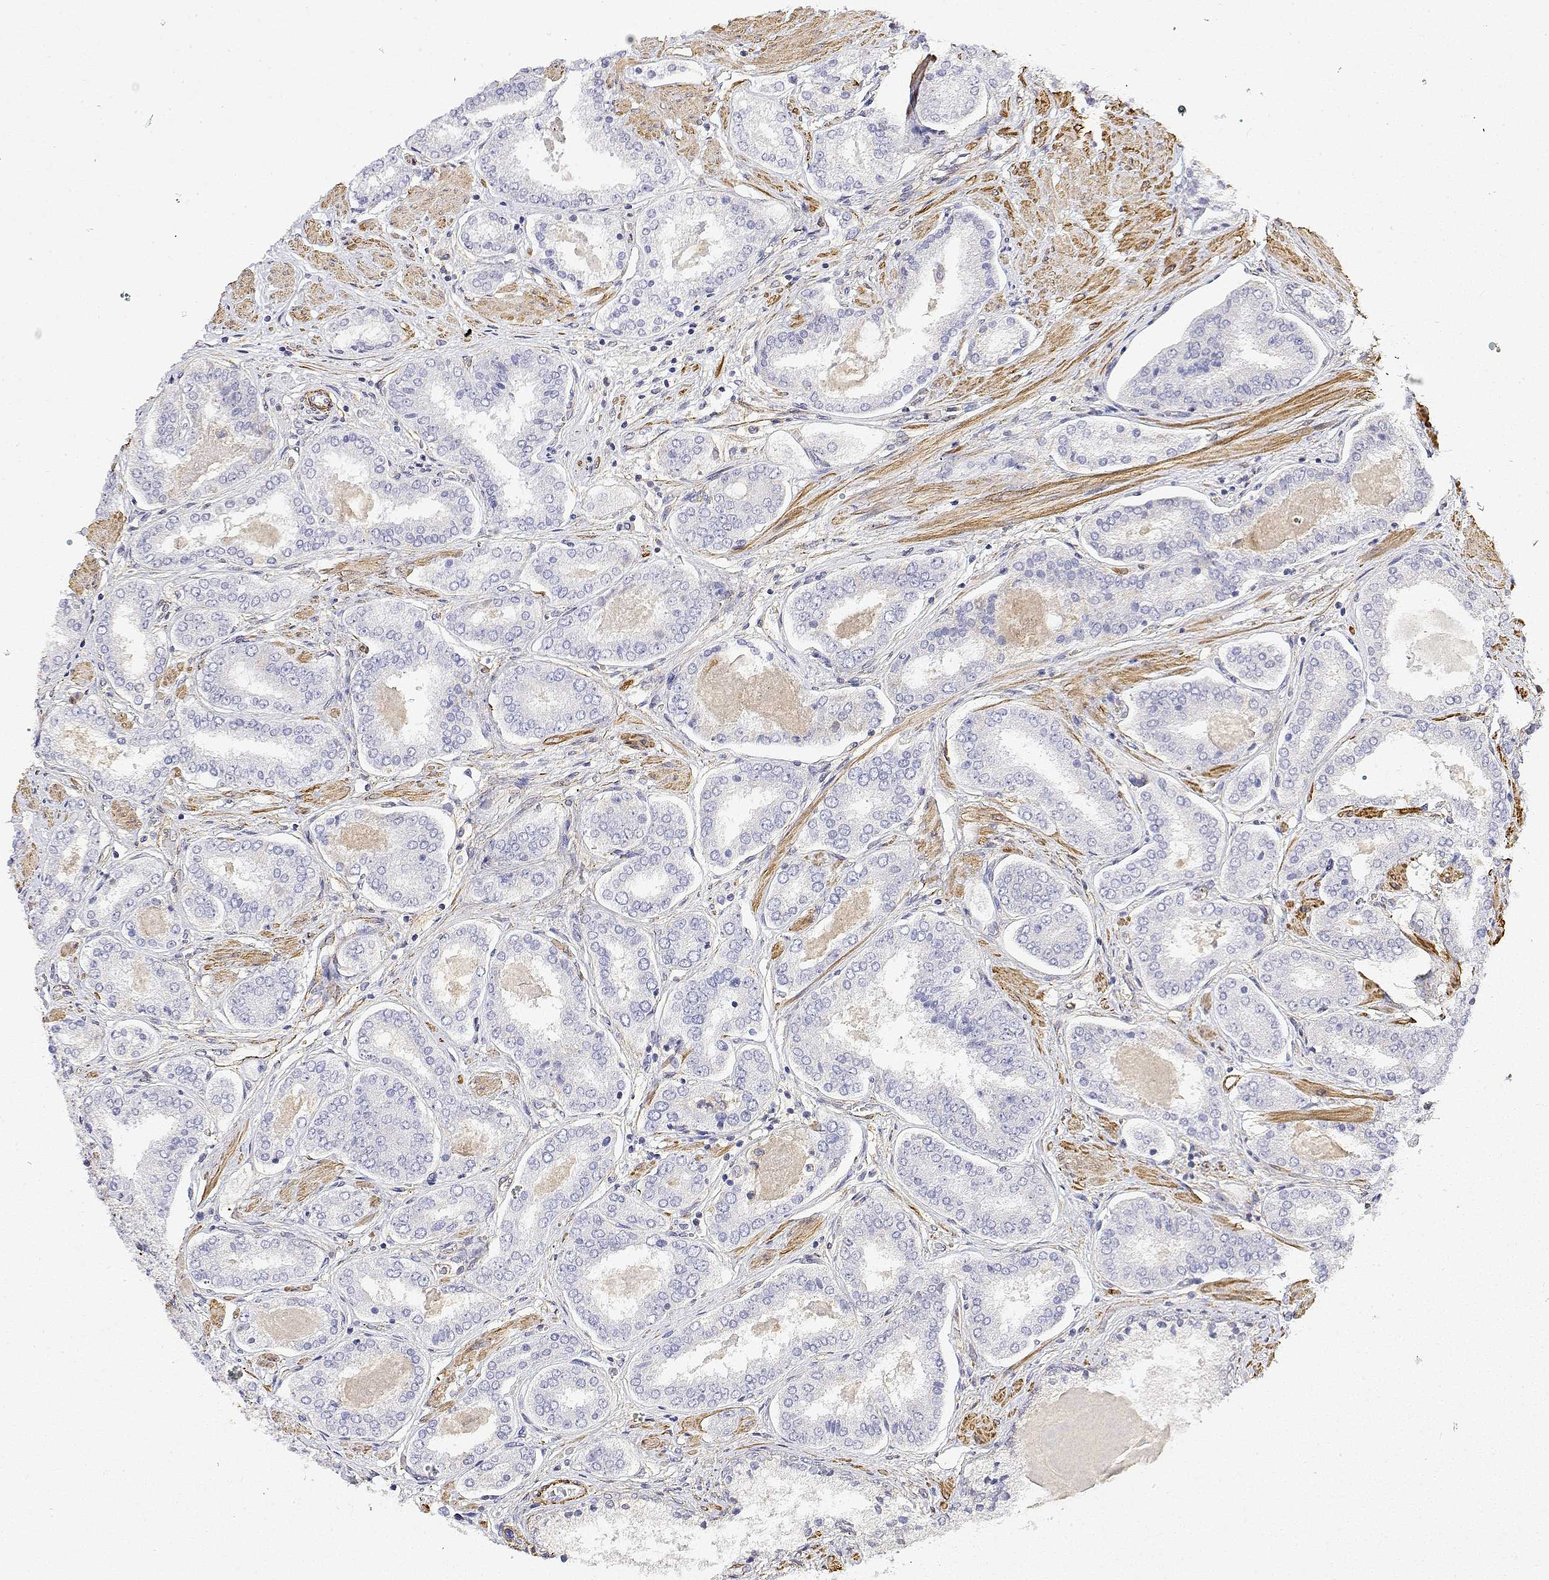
{"staining": {"intensity": "negative", "quantity": "none", "location": "none"}, "tissue": "prostate cancer", "cell_type": "Tumor cells", "image_type": "cancer", "snomed": [{"axis": "morphology", "description": "Adenocarcinoma, High grade"}, {"axis": "topography", "description": "Prostate"}], "caption": "Tumor cells are negative for protein expression in human prostate cancer. (Brightfield microscopy of DAB (3,3'-diaminobenzidine) IHC at high magnification).", "gene": "SOWAHD", "patient": {"sex": "male", "age": 63}}